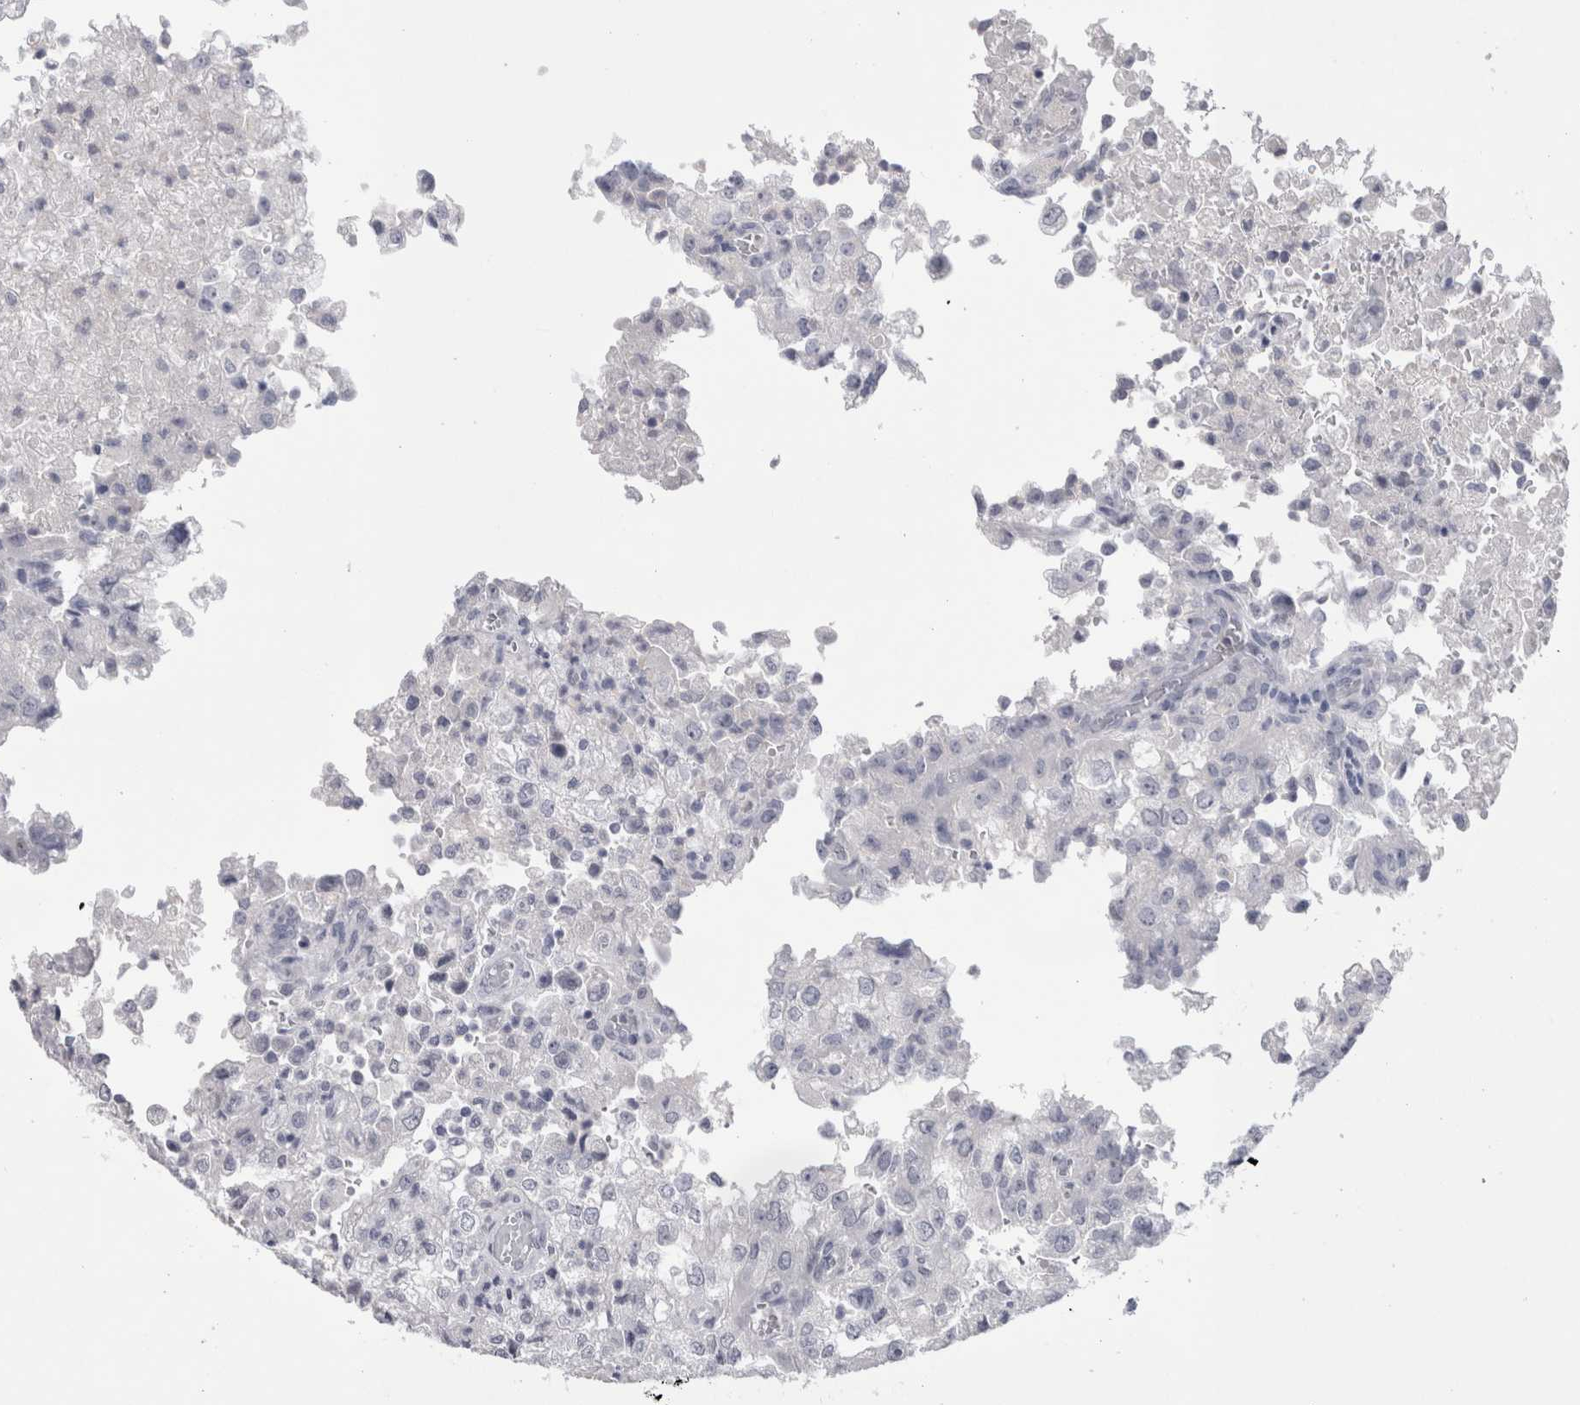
{"staining": {"intensity": "negative", "quantity": "none", "location": "none"}, "tissue": "renal cancer", "cell_type": "Tumor cells", "image_type": "cancer", "snomed": [{"axis": "morphology", "description": "Adenocarcinoma, NOS"}, {"axis": "topography", "description": "Kidney"}], "caption": "Histopathology image shows no significant protein staining in tumor cells of adenocarcinoma (renal).", "gene": "PWP2", "patient": {"sex": "female", "age": 54}}